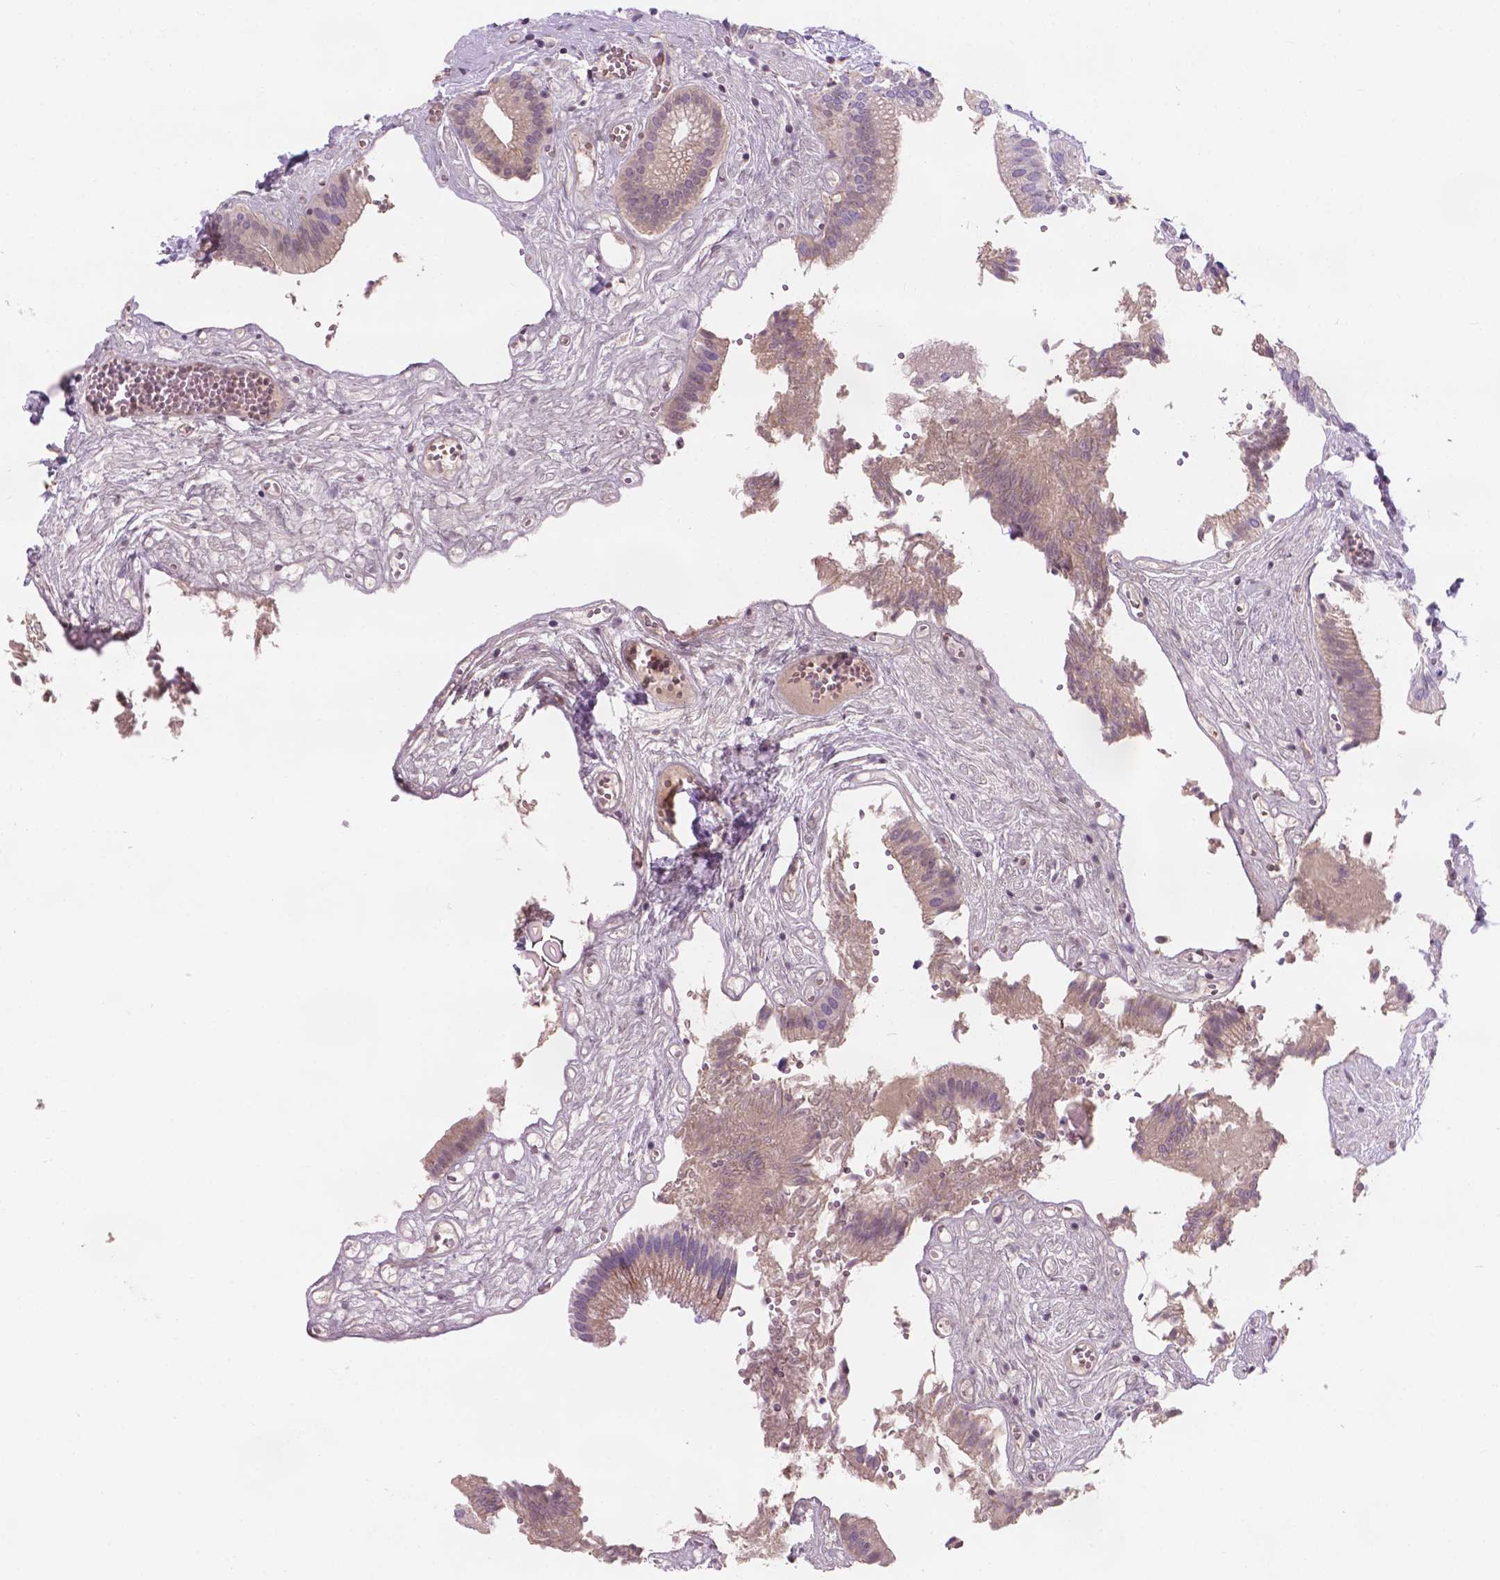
{"staining": {"intensity": "weak", "quantity": "25%-75%", "location": "cytoplasmic/membranous"}, "tissue": "gallbladder", "cell_type": "Glandular cells", "image_type": "normal", "snomed": [{"axis": "morphology", "description": "Normal tissue, NOS"}, {"axis": "topography", "description": "Gallbladder"}, {"axis": "topography", "description": "Peripheral nerve tissue"}], "caption": "Immunohistochemistry (IHC) image of normal gallbladder stained for a protein (brown), which exhibits low levels of weak cytoplasmic/membranous staining in approximately 25%-75% of glandular cells.", "gene": "IREB2", "patient": {"sex": "male", "age": 17}}